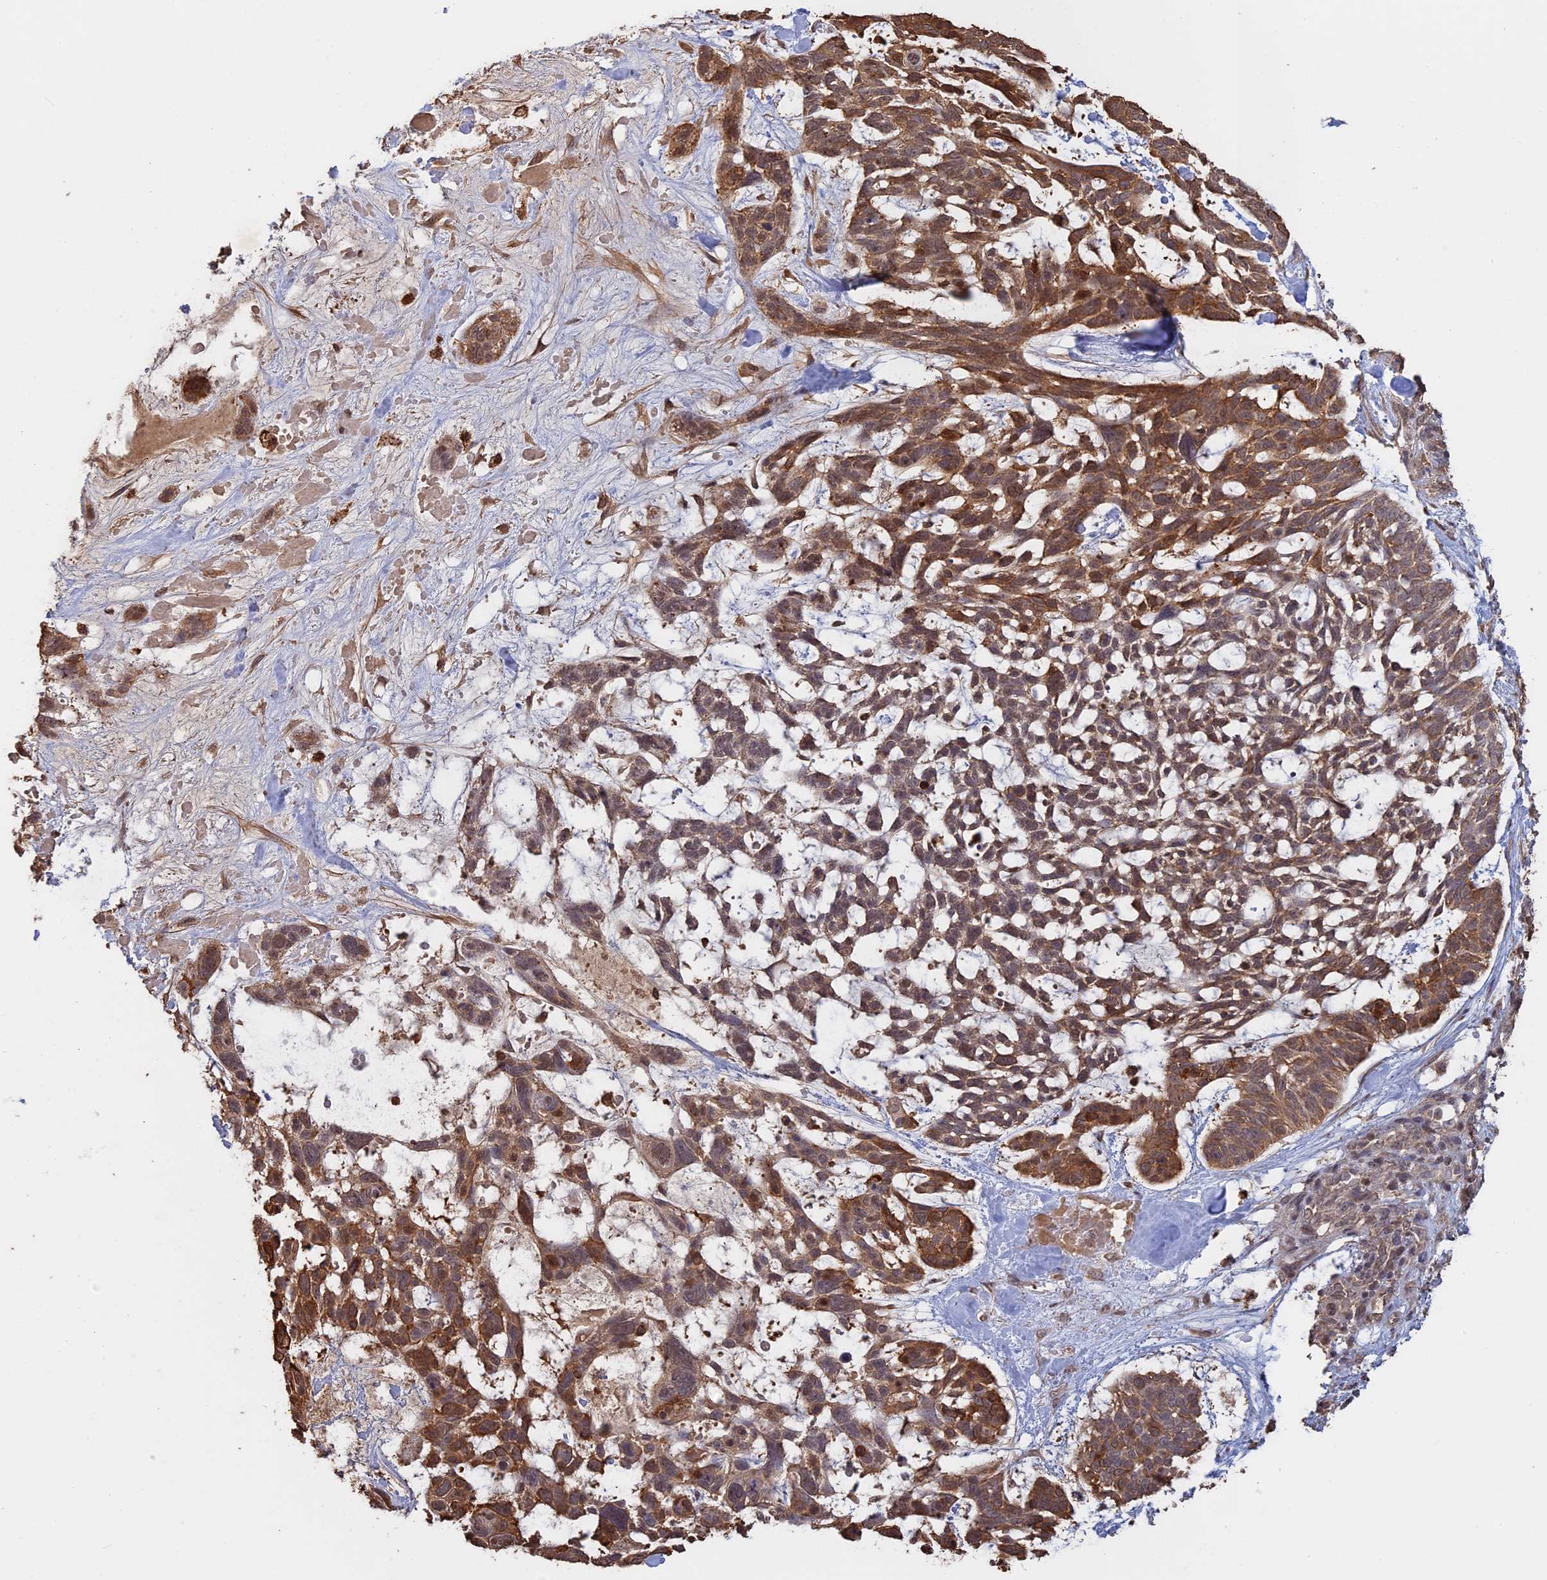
{"staining": {"intensity": "moderate", "quantity": ">75%", "location": "cytoplasmic/membranous,nuclear"}, "tissue": "skin cancer", "cell_type": "Tumor cells", "image_type": "cancer", "snomed": [{"axis": "morphology", "description": "Basal cell carcinoma"}, {"axis": "topography", "description": "Skin"}], "caption": "Brown immunohistochemical staining in skin cancer reveals moderate cytoplasmic/membranous and nuclear staining in about >75% of tumor cells. The protein of interest is shown in brown color, while the nuclei are stained blue.", "gene": "FAM210B", "patient": {"sex": "male", "age": 88}}